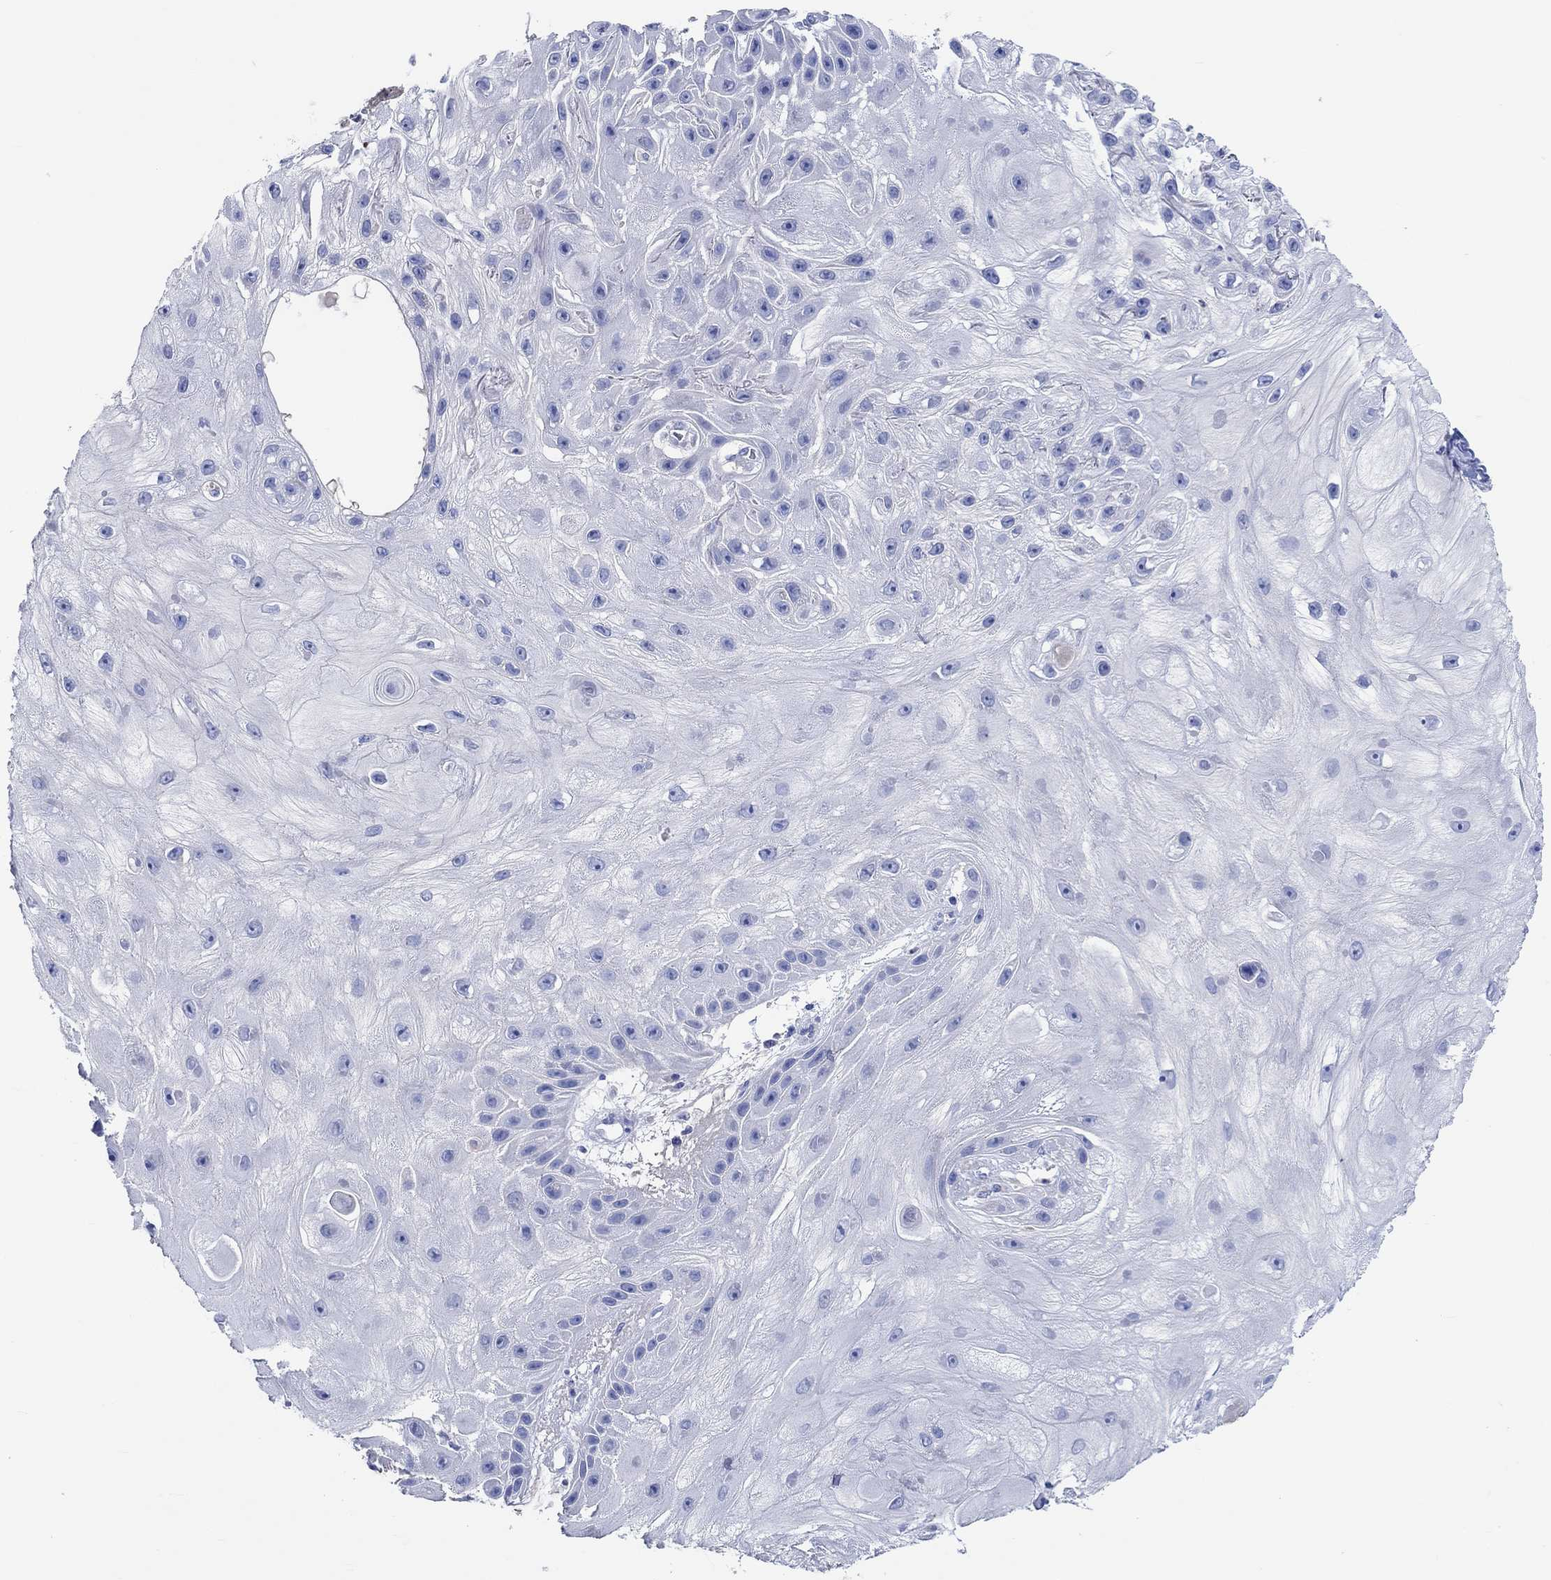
{"staining": {"intensity": "negative", "quantity": "none", "location": "none"}, "tissue": "skin cancer", "cell_type": "Tumor cells", "image_type": "cancer", "snomed": [{"axis": "morphology", "description": "Normal tissue, NOS"}, {"axis": "morphology", "description": "Squamous cell carcinoma, NOS"}, {"axis": "topography", "description": "Skin"}], "caption": "Immunohistochemistry (IHC) histopathology image of neoplastic tissue: human skin cancer (squamous cell carcinoma) stained with DAB displays no significant protein positivity in tumor cells.", "gene": "SHISA4", "patient": {"sex": "male", "age": 79}}